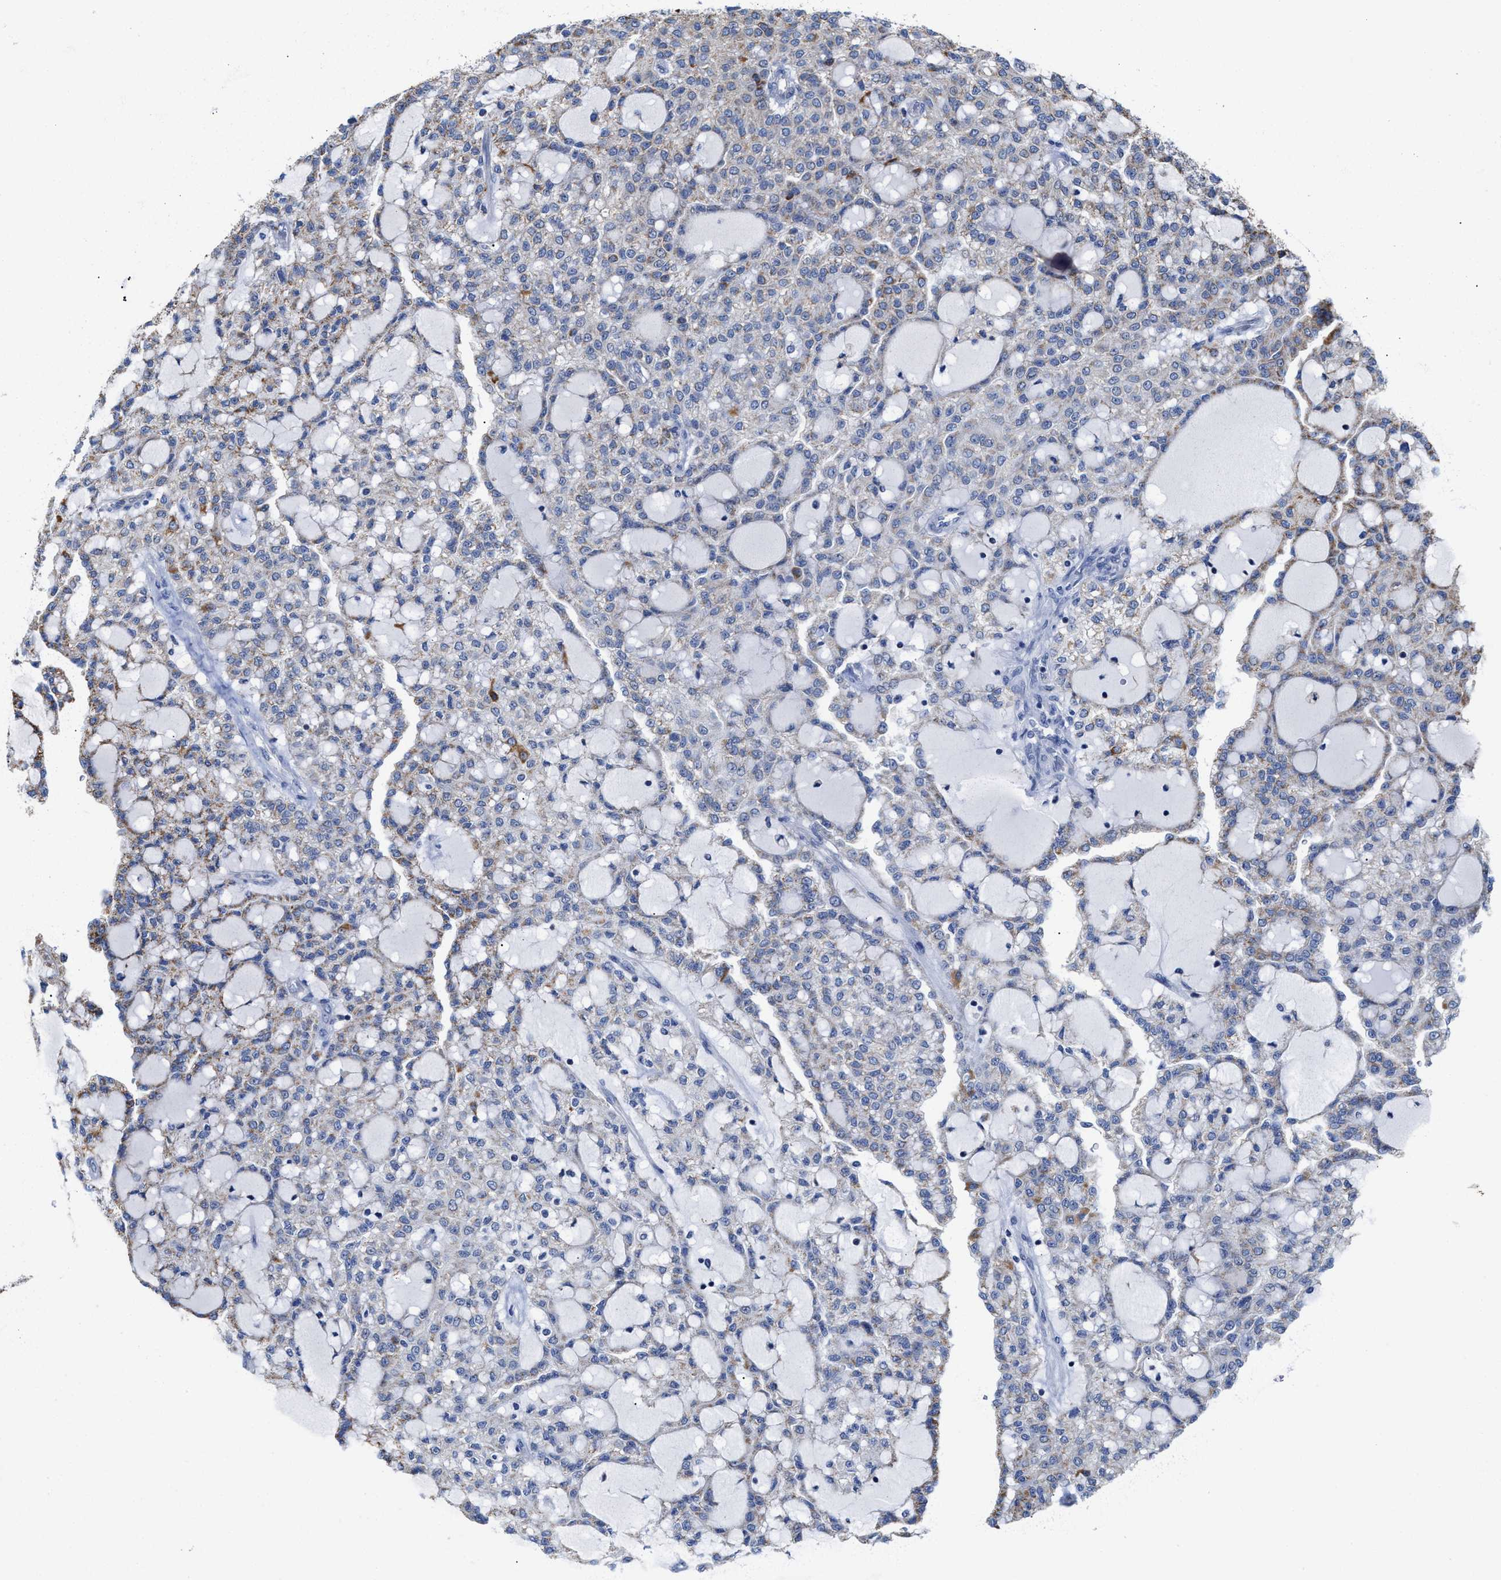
{"staining": {"intensity": "negative", "quantity": "none", "location": "none"}, "tissue": "renal cancer", "cell_type": "Tumor cells", "image_type": "cancer", "snomed": [{"axis": "morphology", "description": "Adenocarcinoma, NOS"}, {"axis": "topography", "description": "Kidney"}], "caption": "Immunohistochemistry image of neoplastic tissue: renal cancer (adenocarcinoma) stained with DAB exhibits no significant protein expression in tumor cells.", "gene": "JAG1", "patient": {"sex": "male", "age": 63}}